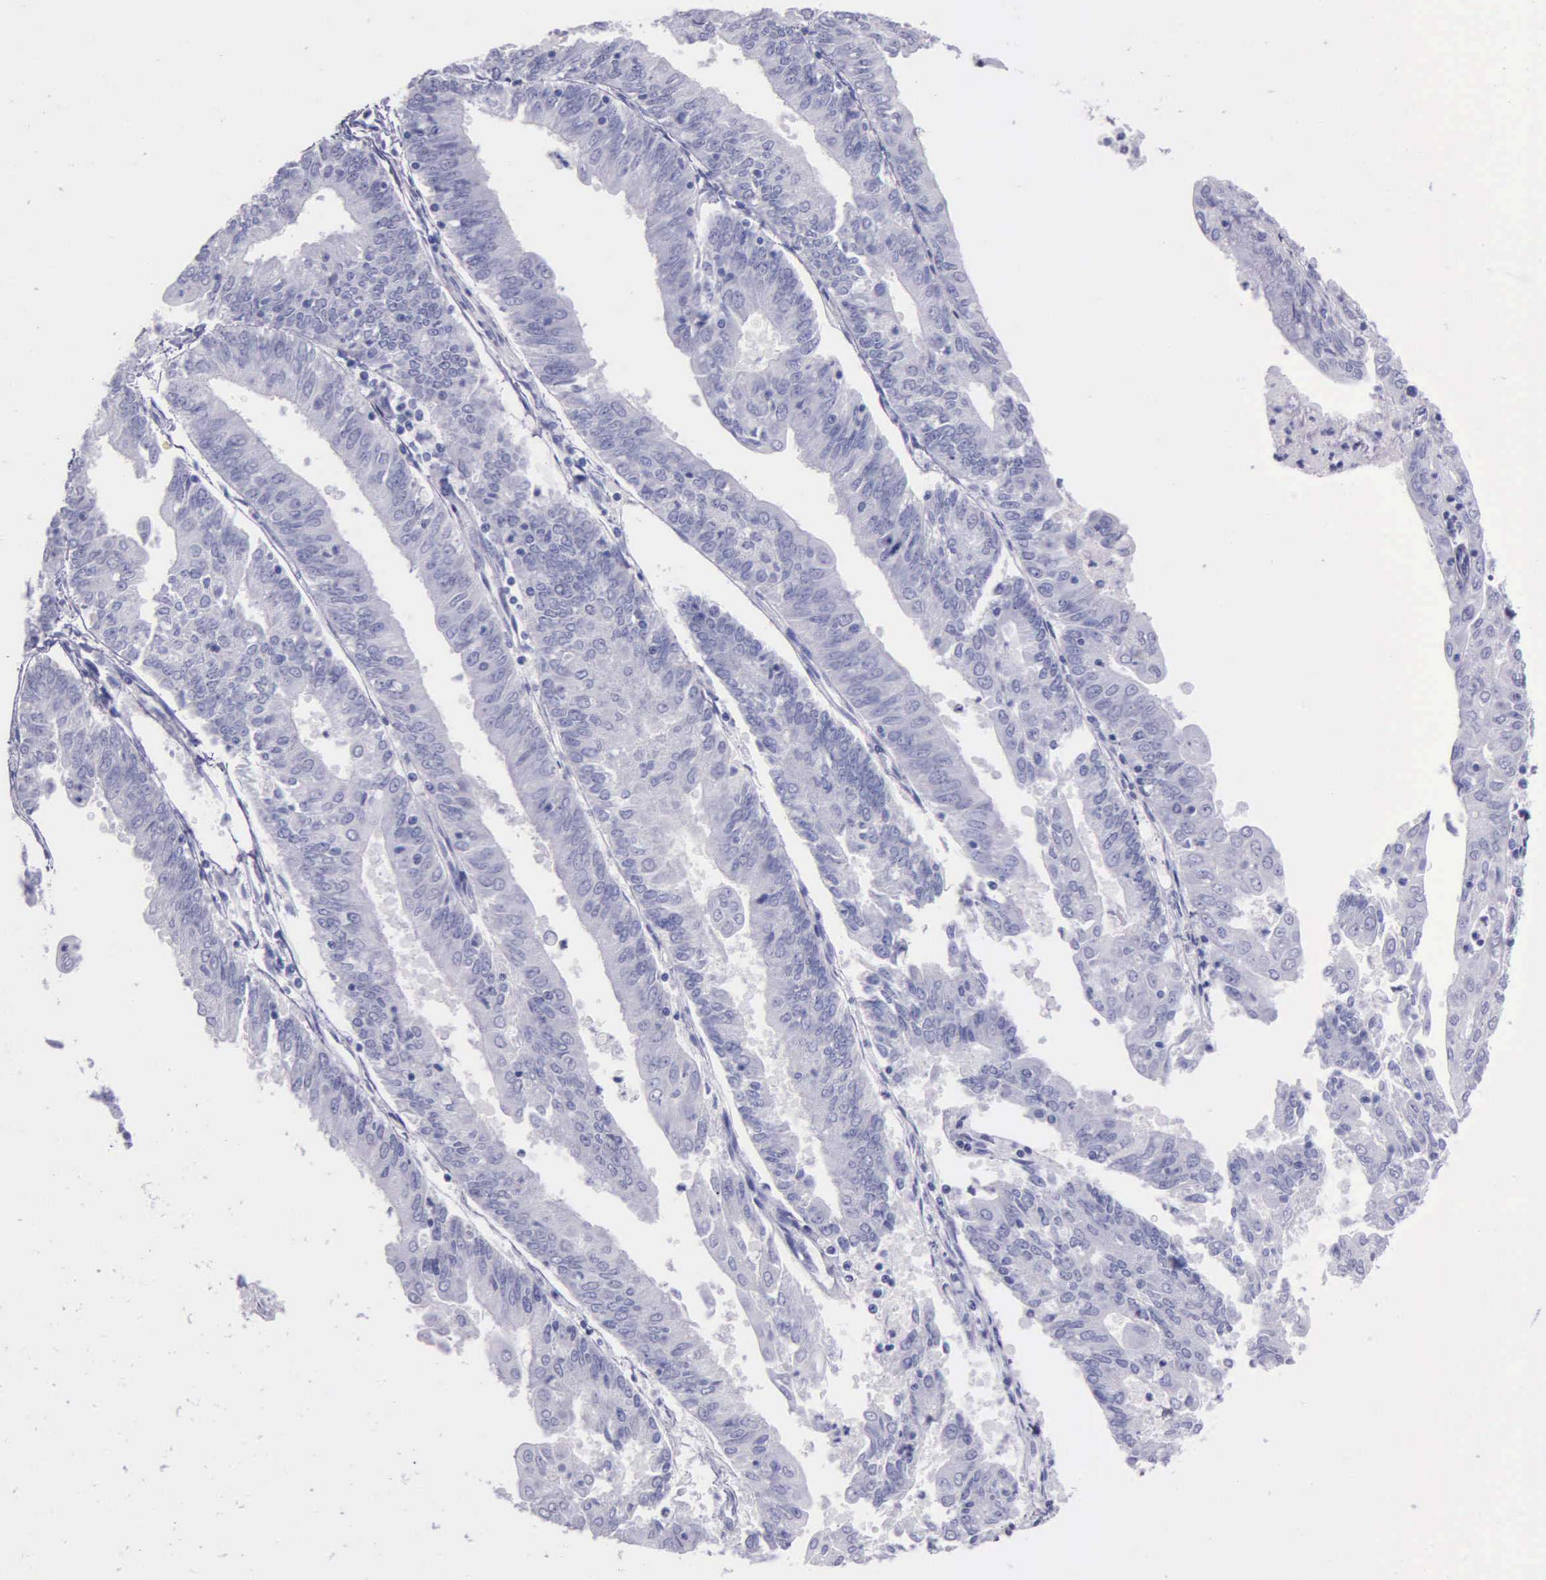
{"staining": {"intensity": "negative", "quantity": "none", "location": "none"}, "tissue": "endometrial cancer", "cell_type": "Tumor cells", "image_type": "cancer", "snomed": [{"axis": "morphology", "description": "Adenocarcinoma, NOS"}, {"axis": "topography", "description": "Endometrium"}], "caption": "Immunohistochemical staining of adenocarcinoma (endometrial) exhibits no significant staining in tumor cells.", "gene": "KLK3", "patient": {"sex": "female", "age": 79}}